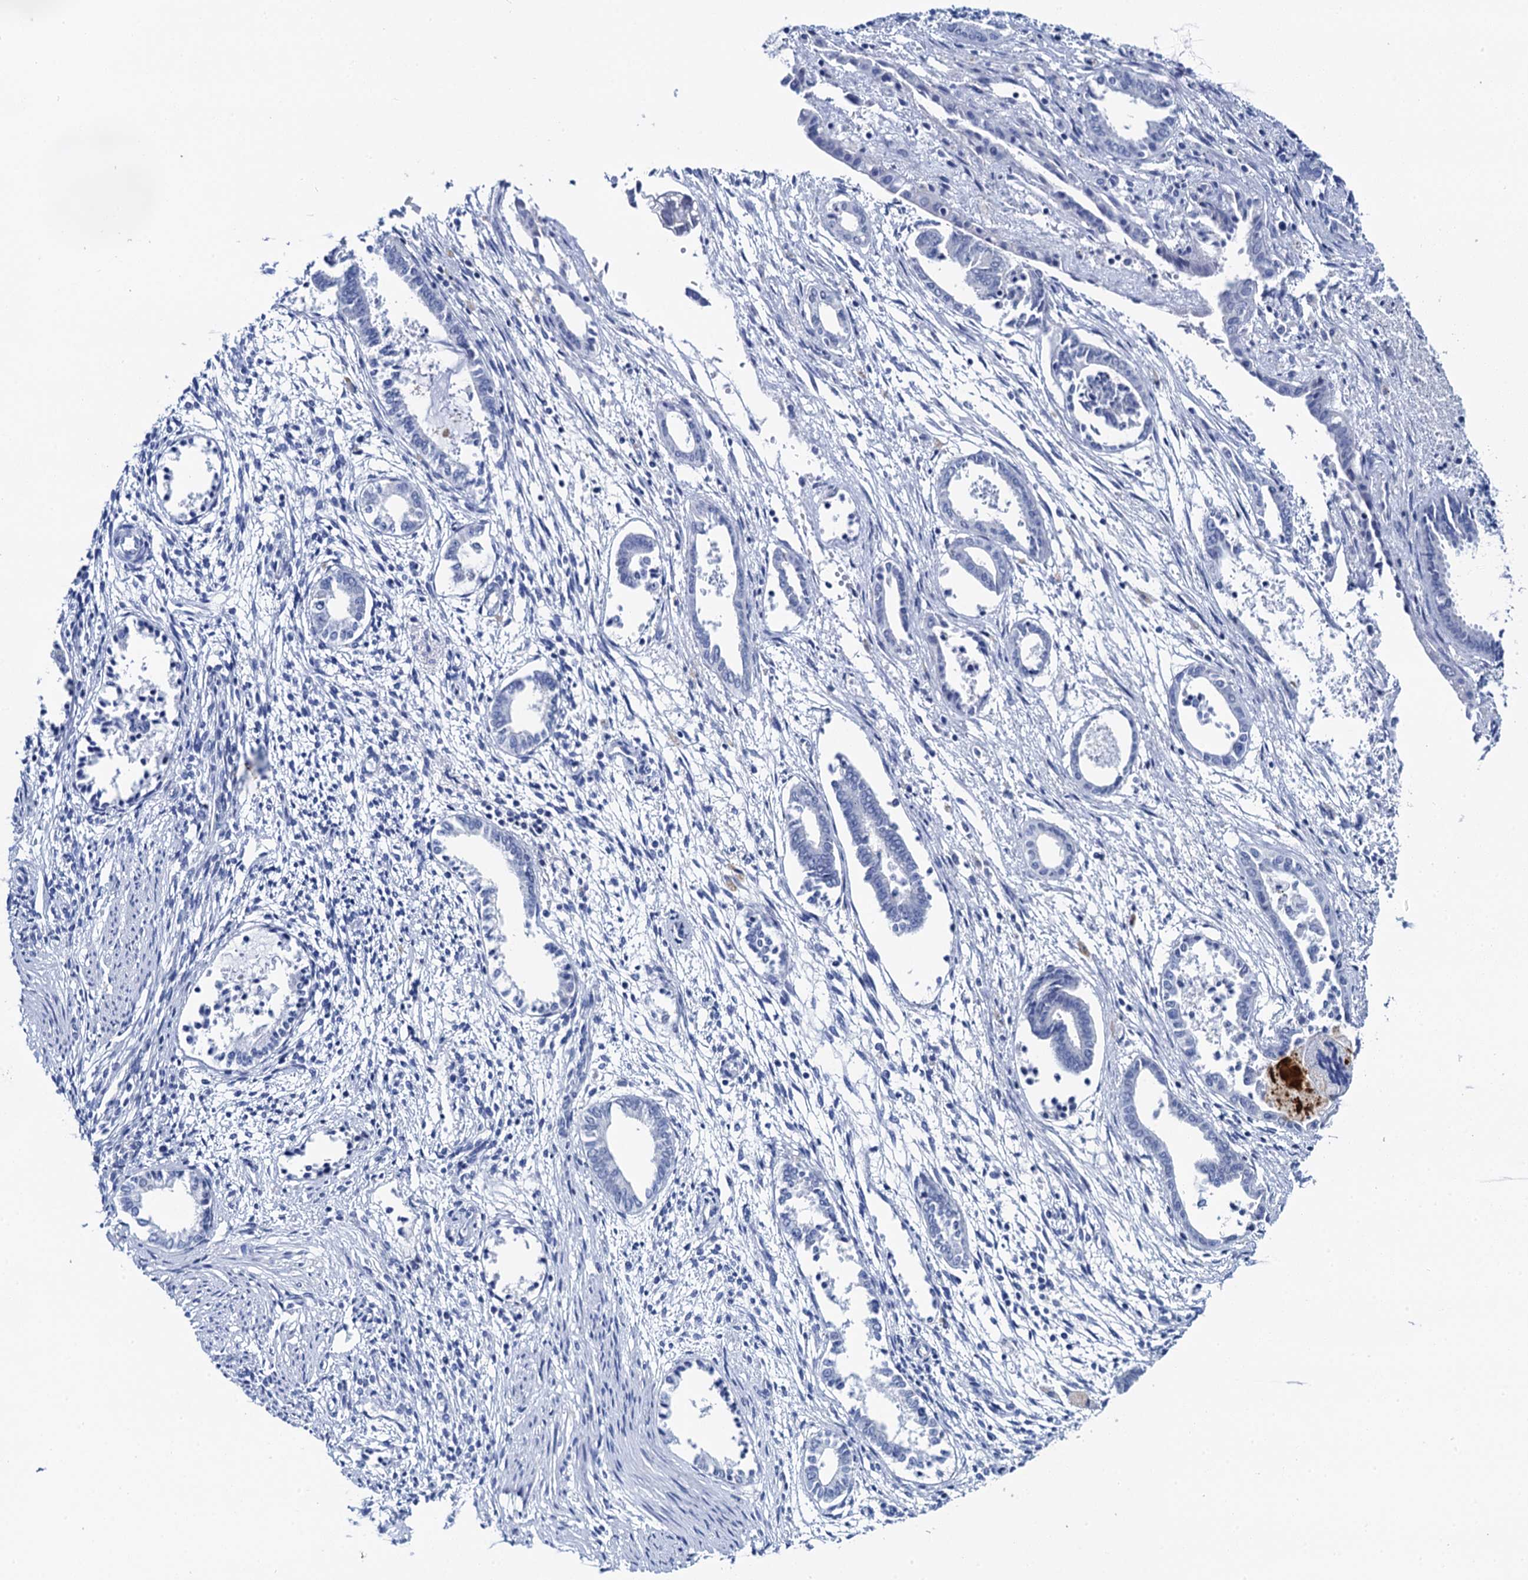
{"staining": {"intensity": "negative", "quantity": "none", "location": "none"}, "tissue": "endometrium", "cell_type": "Cells in endometrial stroma", "image_type": "normal", "snomed": [{"axis": "morphology", "description": "Normal tissue, NOS"}, {"axis": "topography", "description": "Endometrium"}], "caption": "Human endometrium stained for a protein using immunohistochemistry (IHC) reveals no expression in cells in endometrial stroma.", "gene": "LYPD3", "patient": {"sex": "female", "age": 56}}